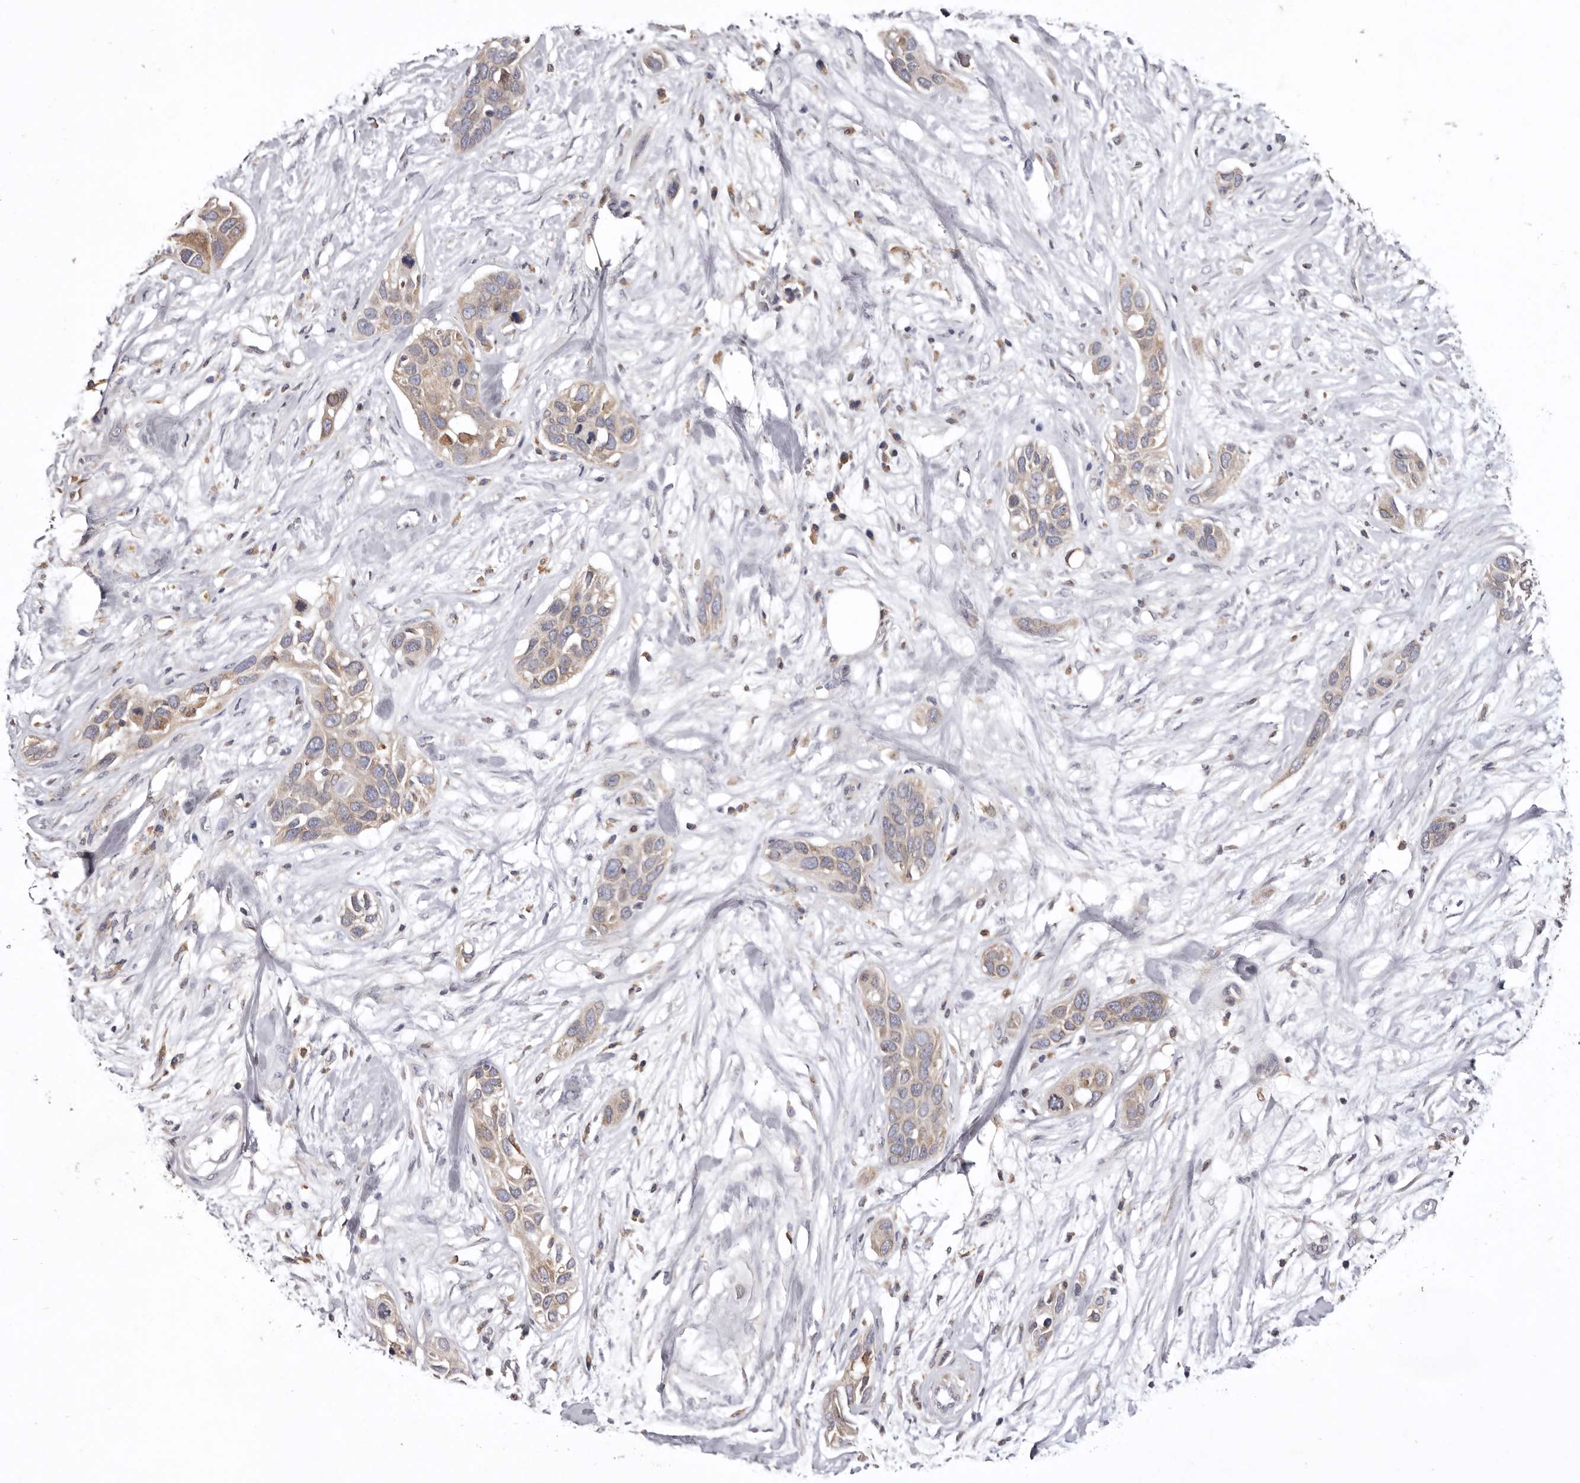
{"staining": {"intensity": "weak", "quantity": "25%-75%", "location": "cytoplasmic/membranous"}, "tissue": "pancreatic cancer", "cell_type": "Tumor cells", "image_type": "cancer", "snomed": [{"axis": "morphology", "description": "Adenocarcinoma, NOS"}, {"axis": "topography", "description": "Pancreas"}], "caption": "Human pancreatic cancer stained with a brown dye shows weak cytoplasmic/membranous positive expression in approximately 25%-75% of tumor cells.", "gene": "INKA2", "patient": {"sex": "female", "age": 60}}